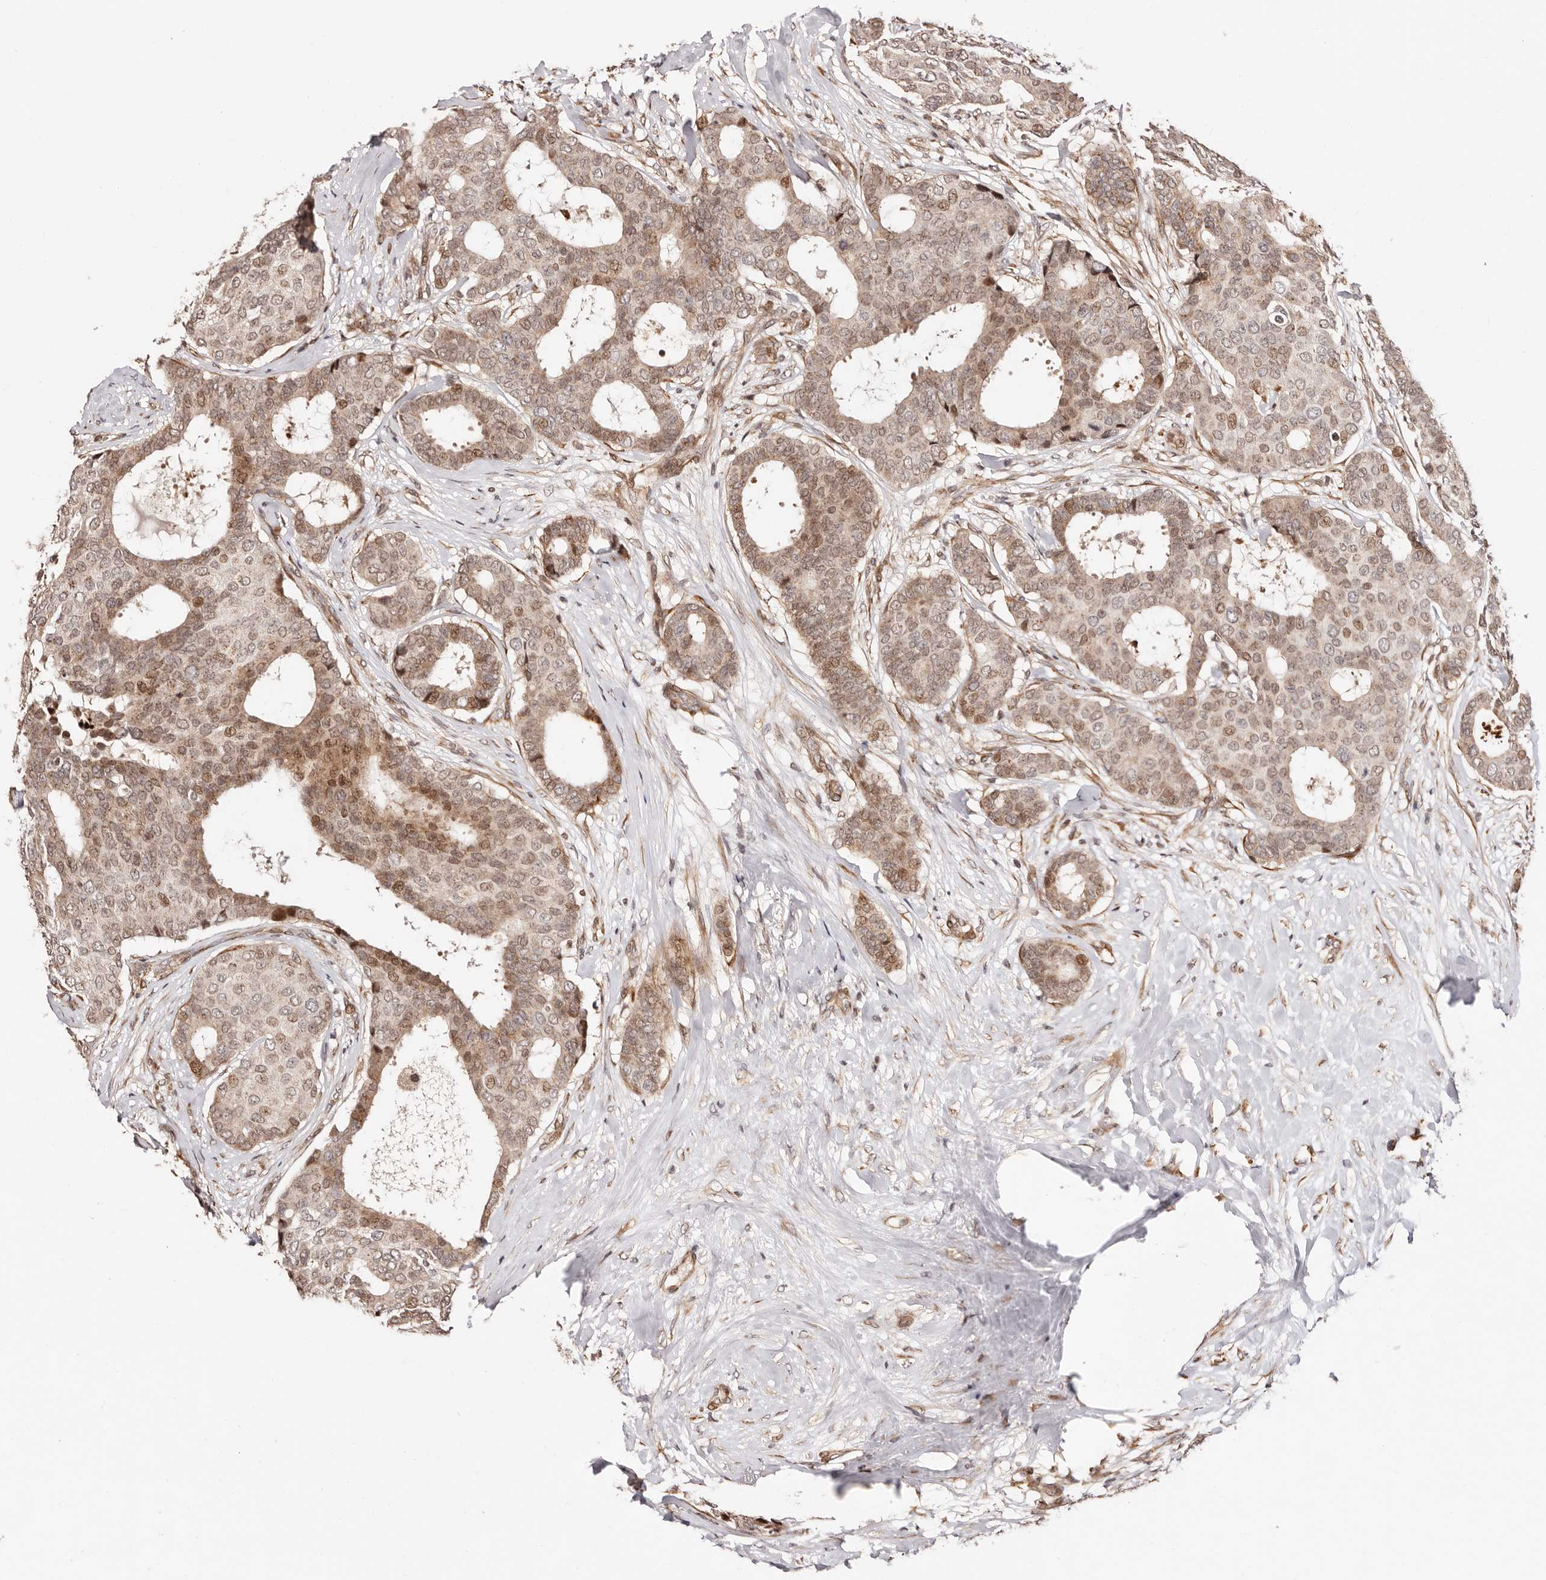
{"staining": {"intensity": "moderate", "quantity": ">75%", "location": "cytoplasmic/membranous,nuclear"}, "tissue": "breast cancer", "cell_type": "Tumor cells", "image_type": "cancer", "snomed": [{"axis": "morphology", "description": "Duct carcinoma"}, {"axis": "topography", "description": "Breast"}], "caption": "Breast intraductal carcinoma stained with DAB IHC displays medium levels of moderate cytoplasmic/membranous and nuclear staining in approximately >75% of tumor cells.", "gene": "HIVEP3", "patient": {"sex": "female", "age": 75}}